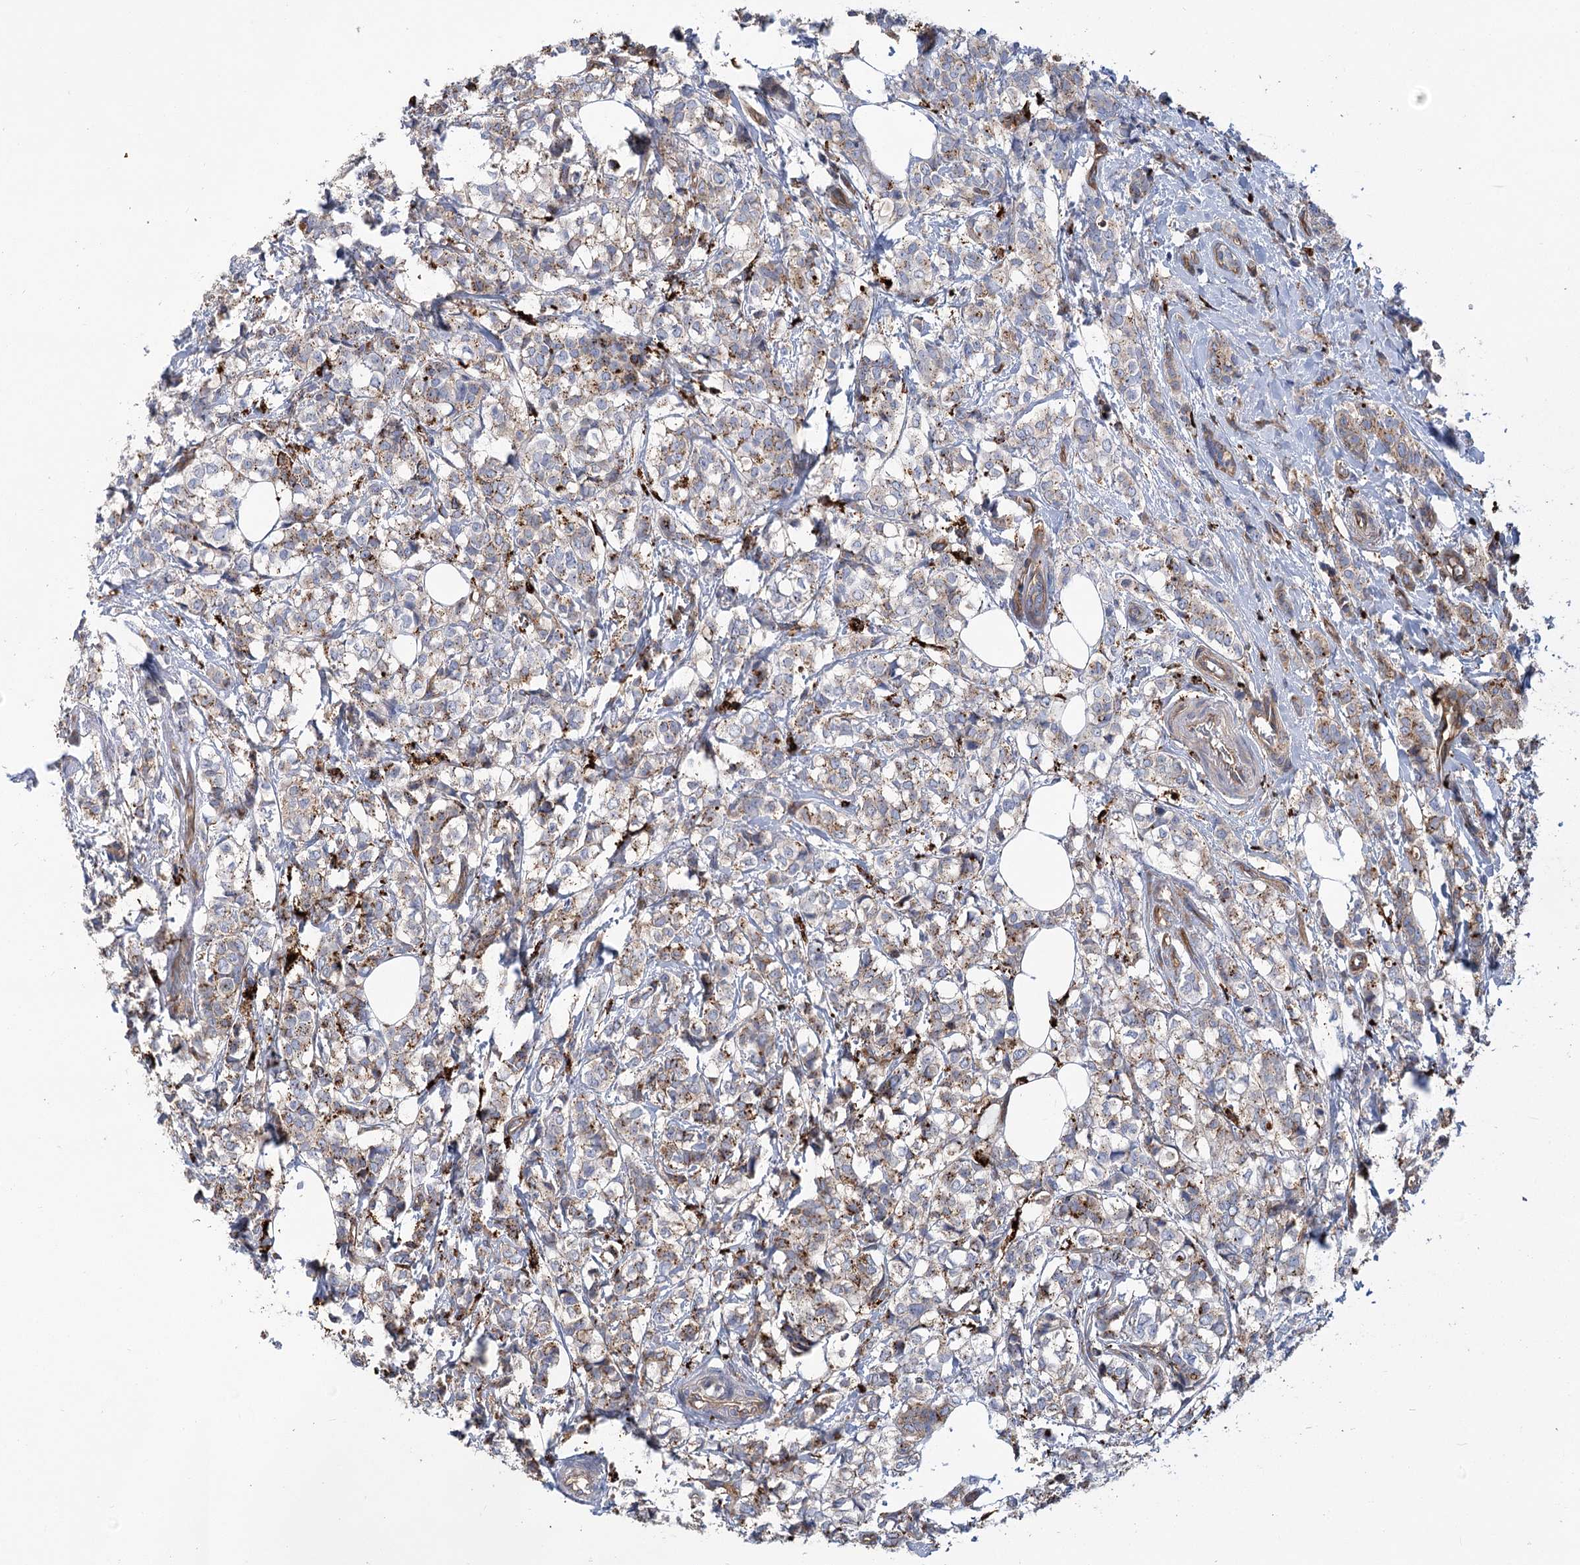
{"staining": {"intensity": "moderate", "quantity": "25%-75%", "location": "cytoplasmic/membranous"}, "tissue": "breast cancer", "cell_type": "Tumor cells", "image_type": "cancer", "snomed": [{"axis": "morphology", "description": "Lobular carcinoma"}, {"axis": "topography", "description": "Breast"}], "caption": "Breast cancer tissue exhibits moderate cytoplasmic/membranous positivity in approximately 25%-75% of tumor cells, visualized by immunohistochemistry.", "gene": "GUSB", "patient": {"sex": "female", "age": 60}}